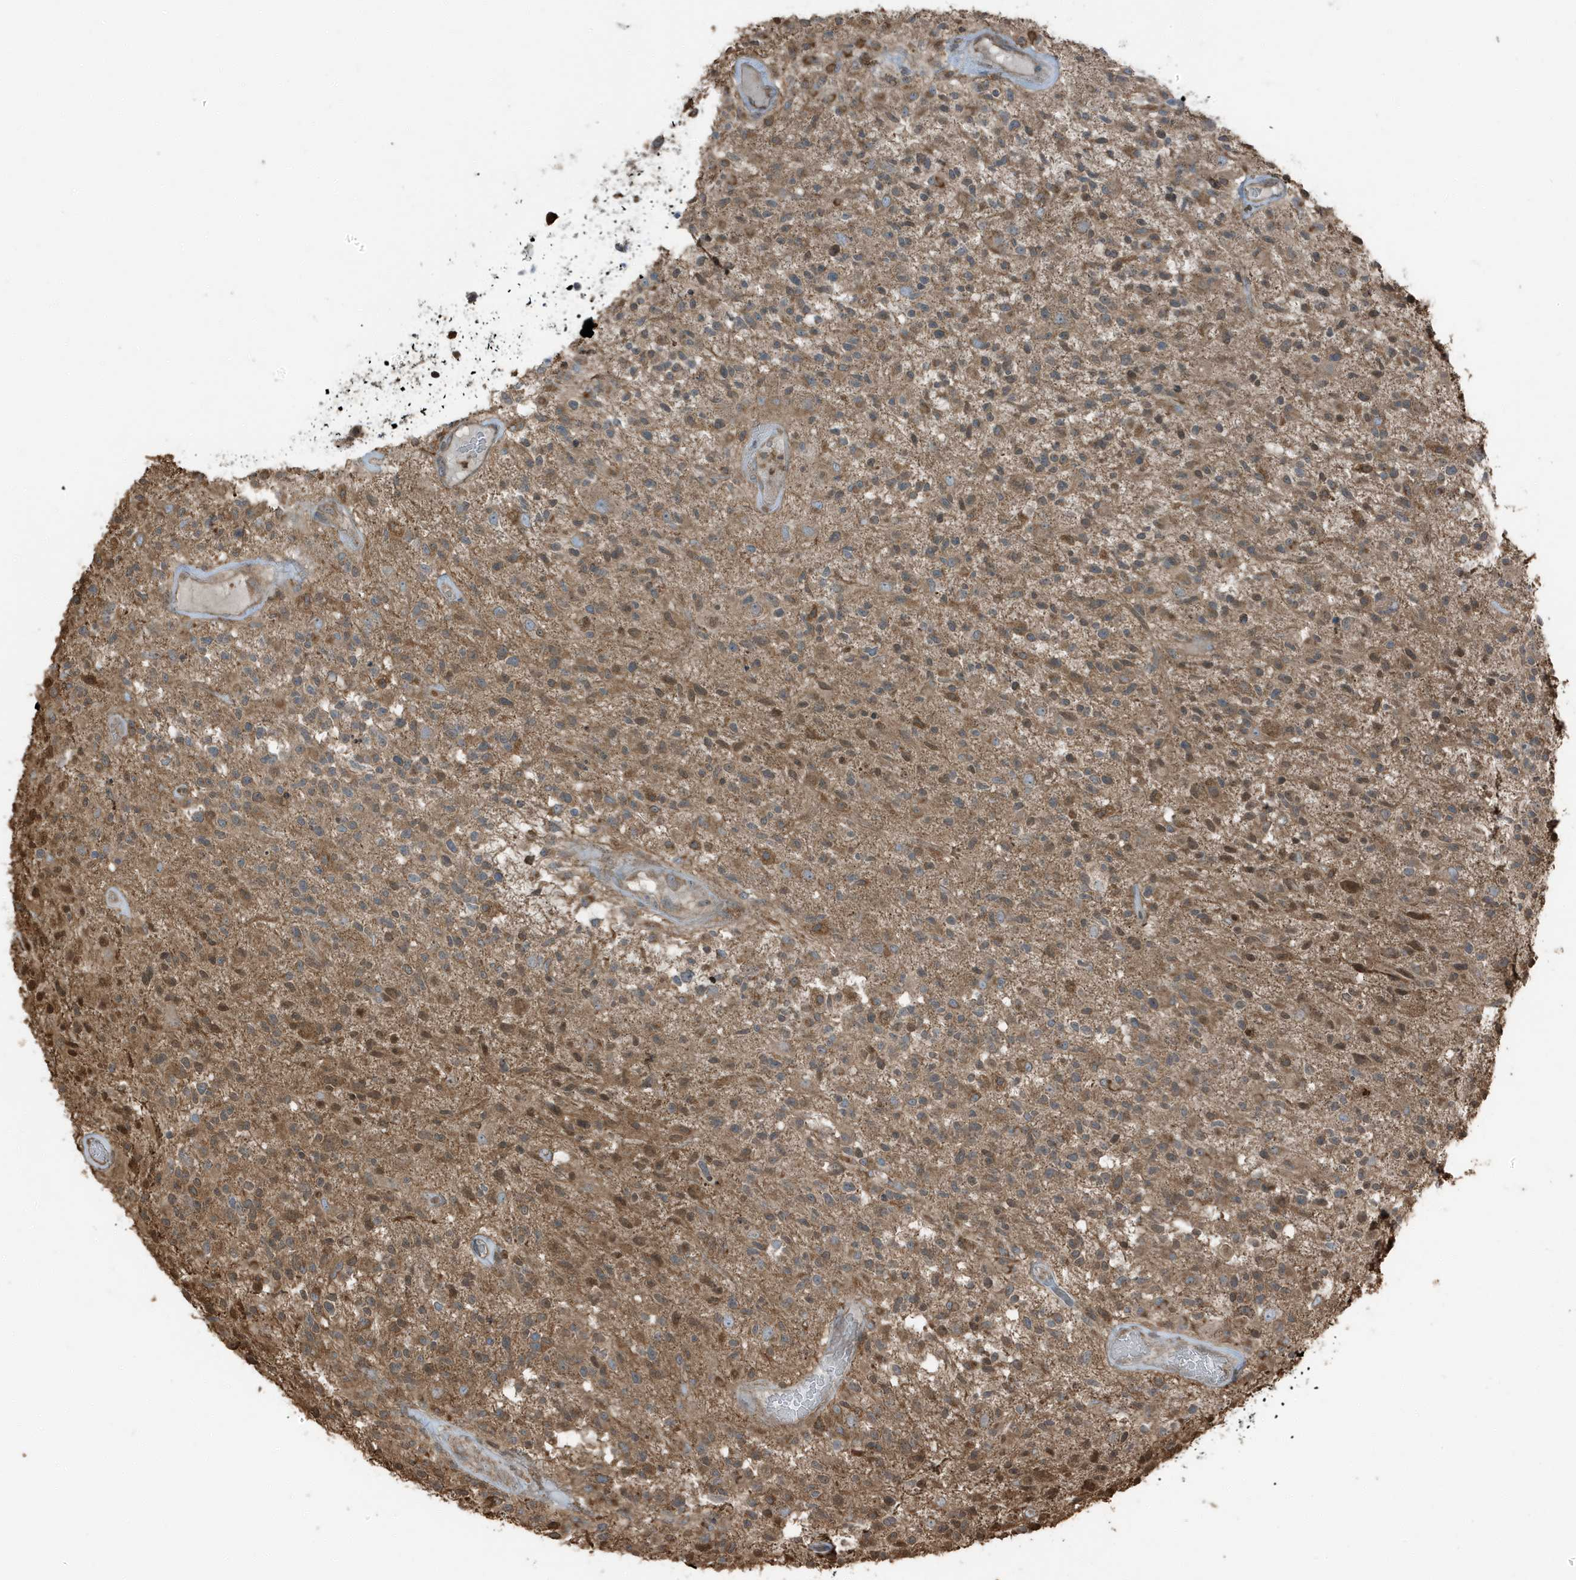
{"staining": {"intensity": "moderate", "quantity": "25%-75%", "location": "cytoplasmic/membranous"}, "tissue": "glioma", "cell_type": "Tumor cells", "image_type": "cancer", "snomed": [{"axis": "morphology", "description": "Glioma, malignant, High grade"}, {"axis": "morphology", "description": "Glioblastoma, NOS"}, {"axis": "topography", "description": "Brain"}], "caption": "Glioma was stained to show a protein in brown. There is medium levels of moderate cytoplasmic/membranous staining in about 25%-75% of tumor cells.", "gene": "AZI2", "patient": {"sex": "male", "age": 60}}